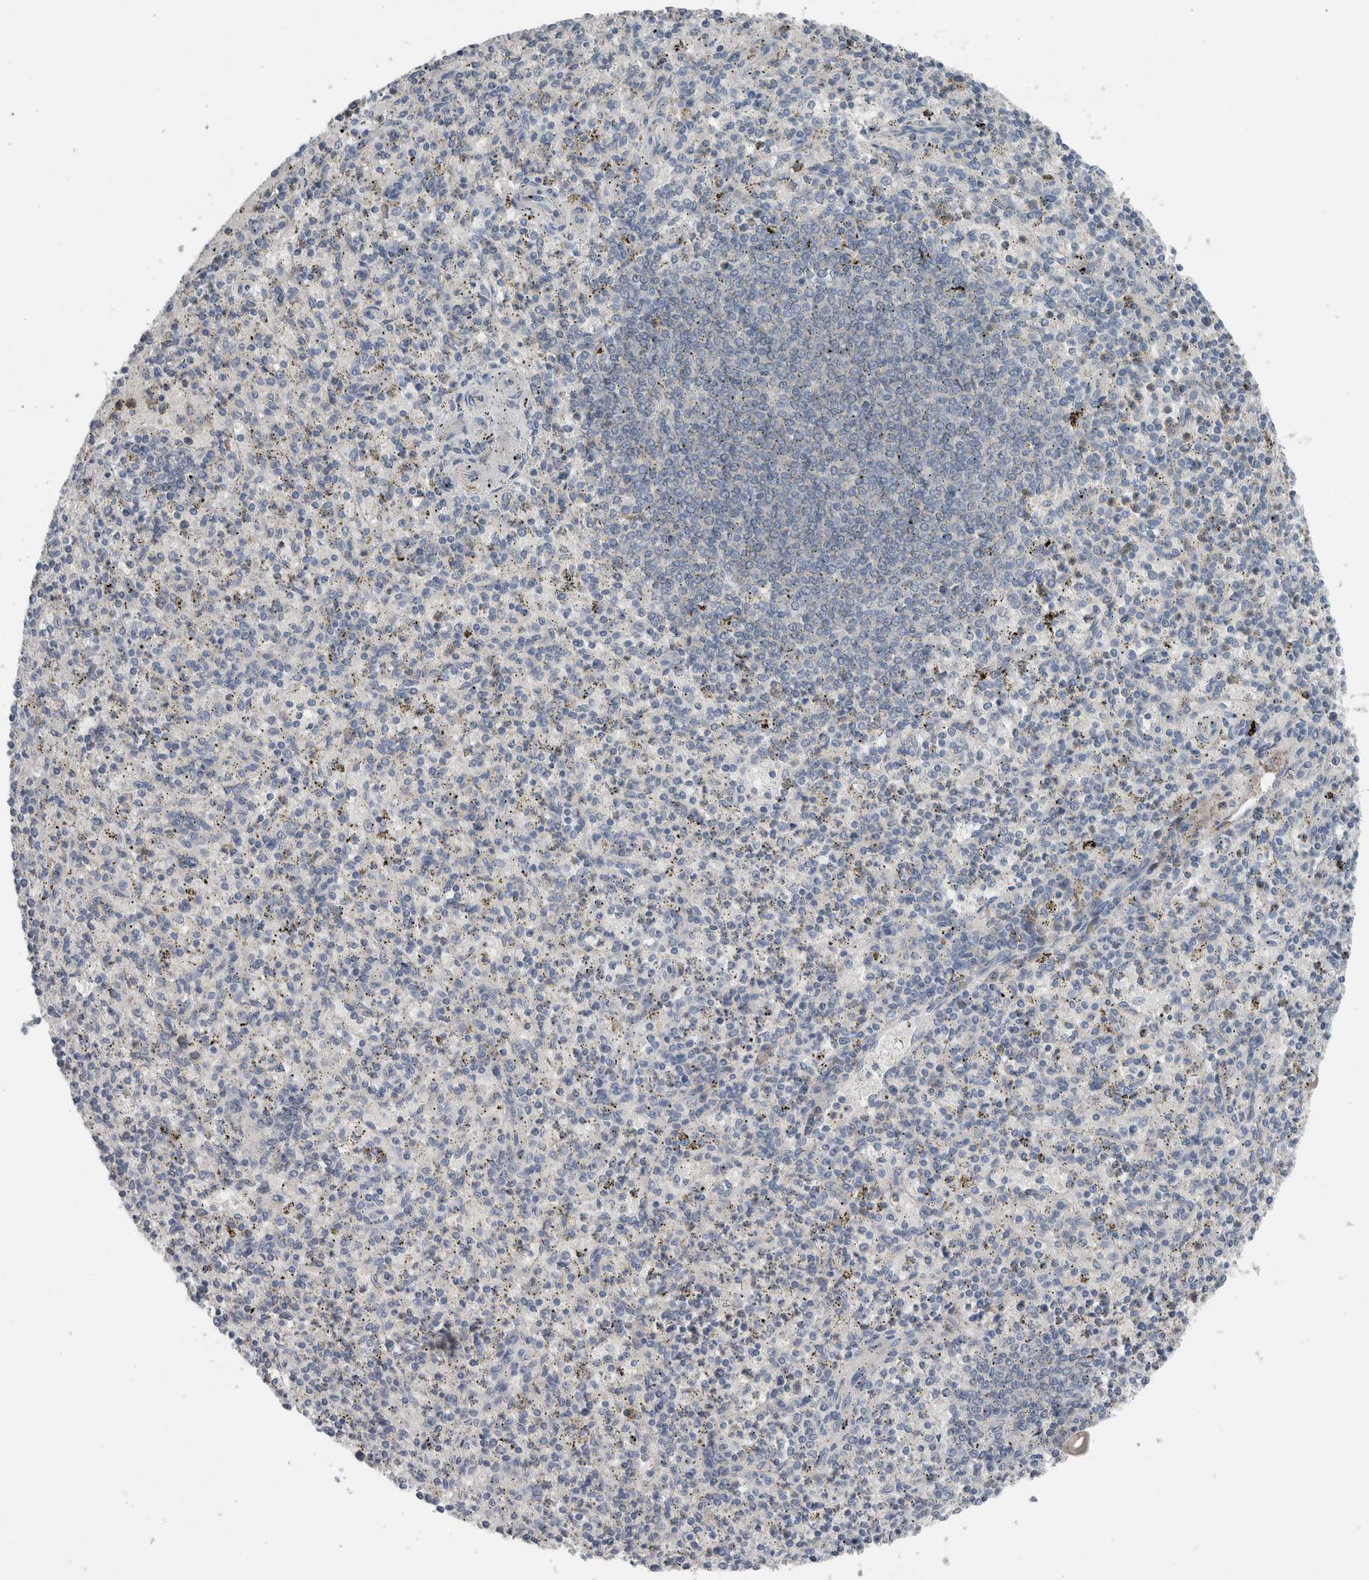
{"staining": {"intensity": "negative", "quantity": "none", "location": "none"}, "tissue": "spleen", "cell_type": "Cells in red pulp", "image_type": "normal", "snomed": [{"axis": "morphology", "description": "Normal tissue, NOS"}, {"axis": "topography", "description": "Spleen"}], "caption": "An image of human spleen is negative for staining in cells in red pulp. (Immunohistochemistry, brightfield microscopy, high magnification).", "gene": "CRNN", "patient": {"sex": "male", "age": 72}}